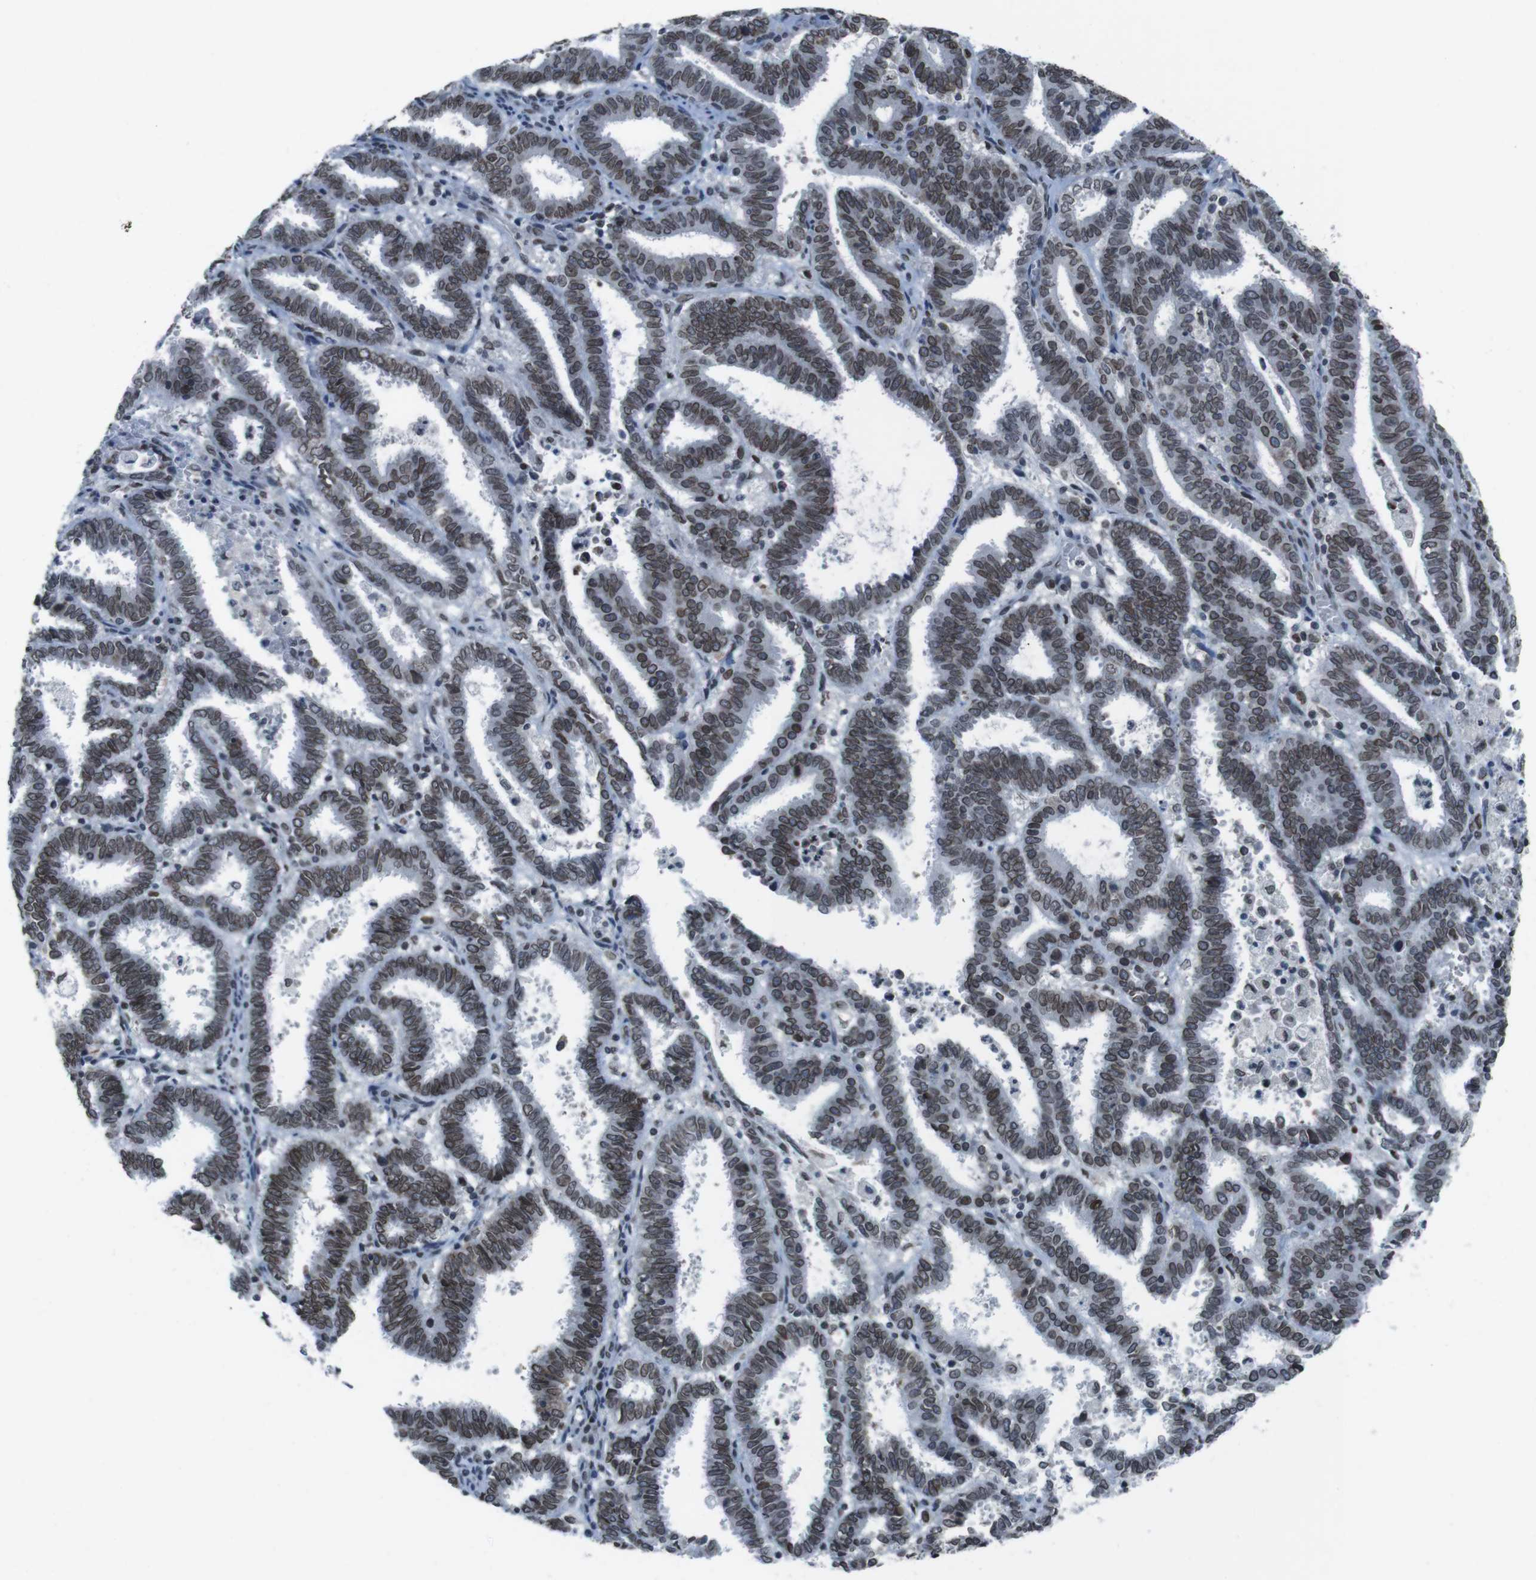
{"staining": {"intensity": "moderate", "quantity": ">75%", "location": "cytoplasmic/membranous,nuclear"}, "tissue": "endometrial cancer", "cell_type": "Tumor cells", "image_type": "cancer", "snomed": [{"axis": "morphology", "description": "Adenocarcinoma, NOS"}, {"axis": "topography", "description": "Uterus"}], "caption": "Immunohistochemical staining of human endometrial cancer (adenocarcinoma) shows medium levels of moderate cytoplasmic/membranous and nuclear expression in approximately >75% of tumor cells.", "gene": "MAD1L1", "patient": {"sex": "female", "age": 83}}